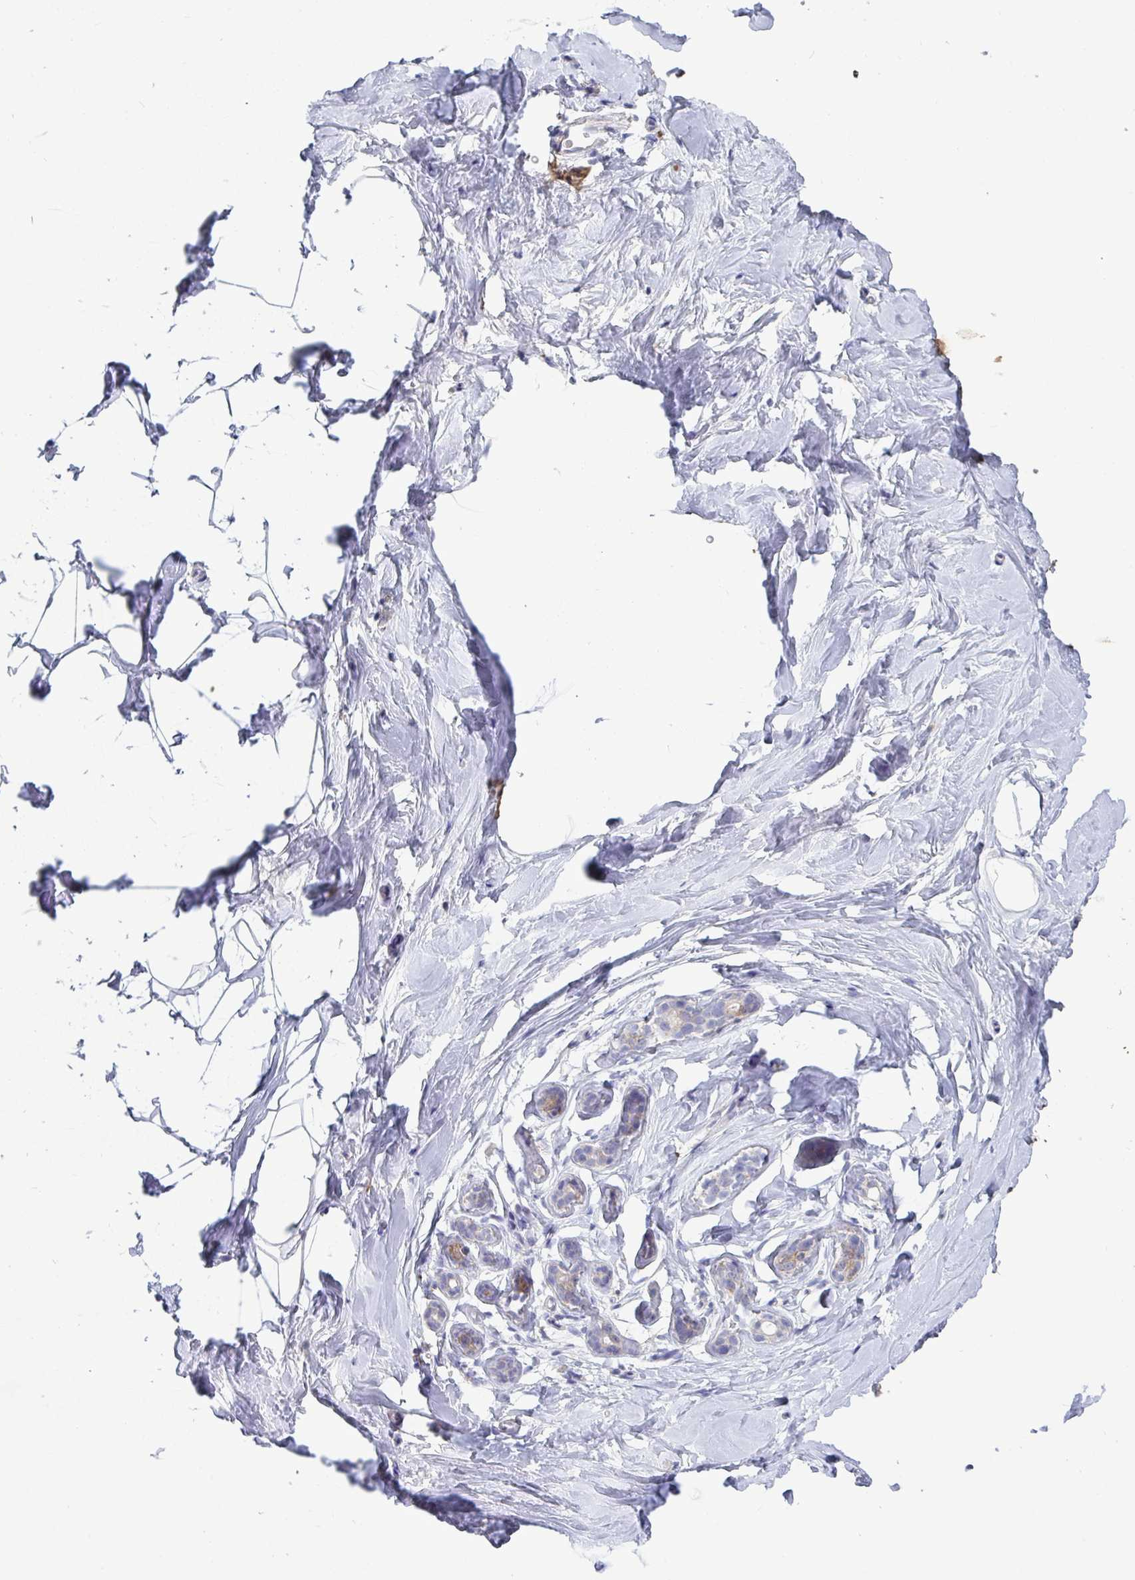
{"staining": {"intensity": "negative", "quantity": "none", "location": "none"}, "tissue": "breast", "cell_type": "Adipocytes", "image_type": "normal", "snomed": [{"axis": "morphology", "description": "Normal tissue, NOS"}, {"axis": "topography", "description": "Breast"}], "caption": "Breast stained for a protein using IHC shows no expression adipocytes.", "gene": "GALNT13", "patient": {"sex": "female", "age": 32}}